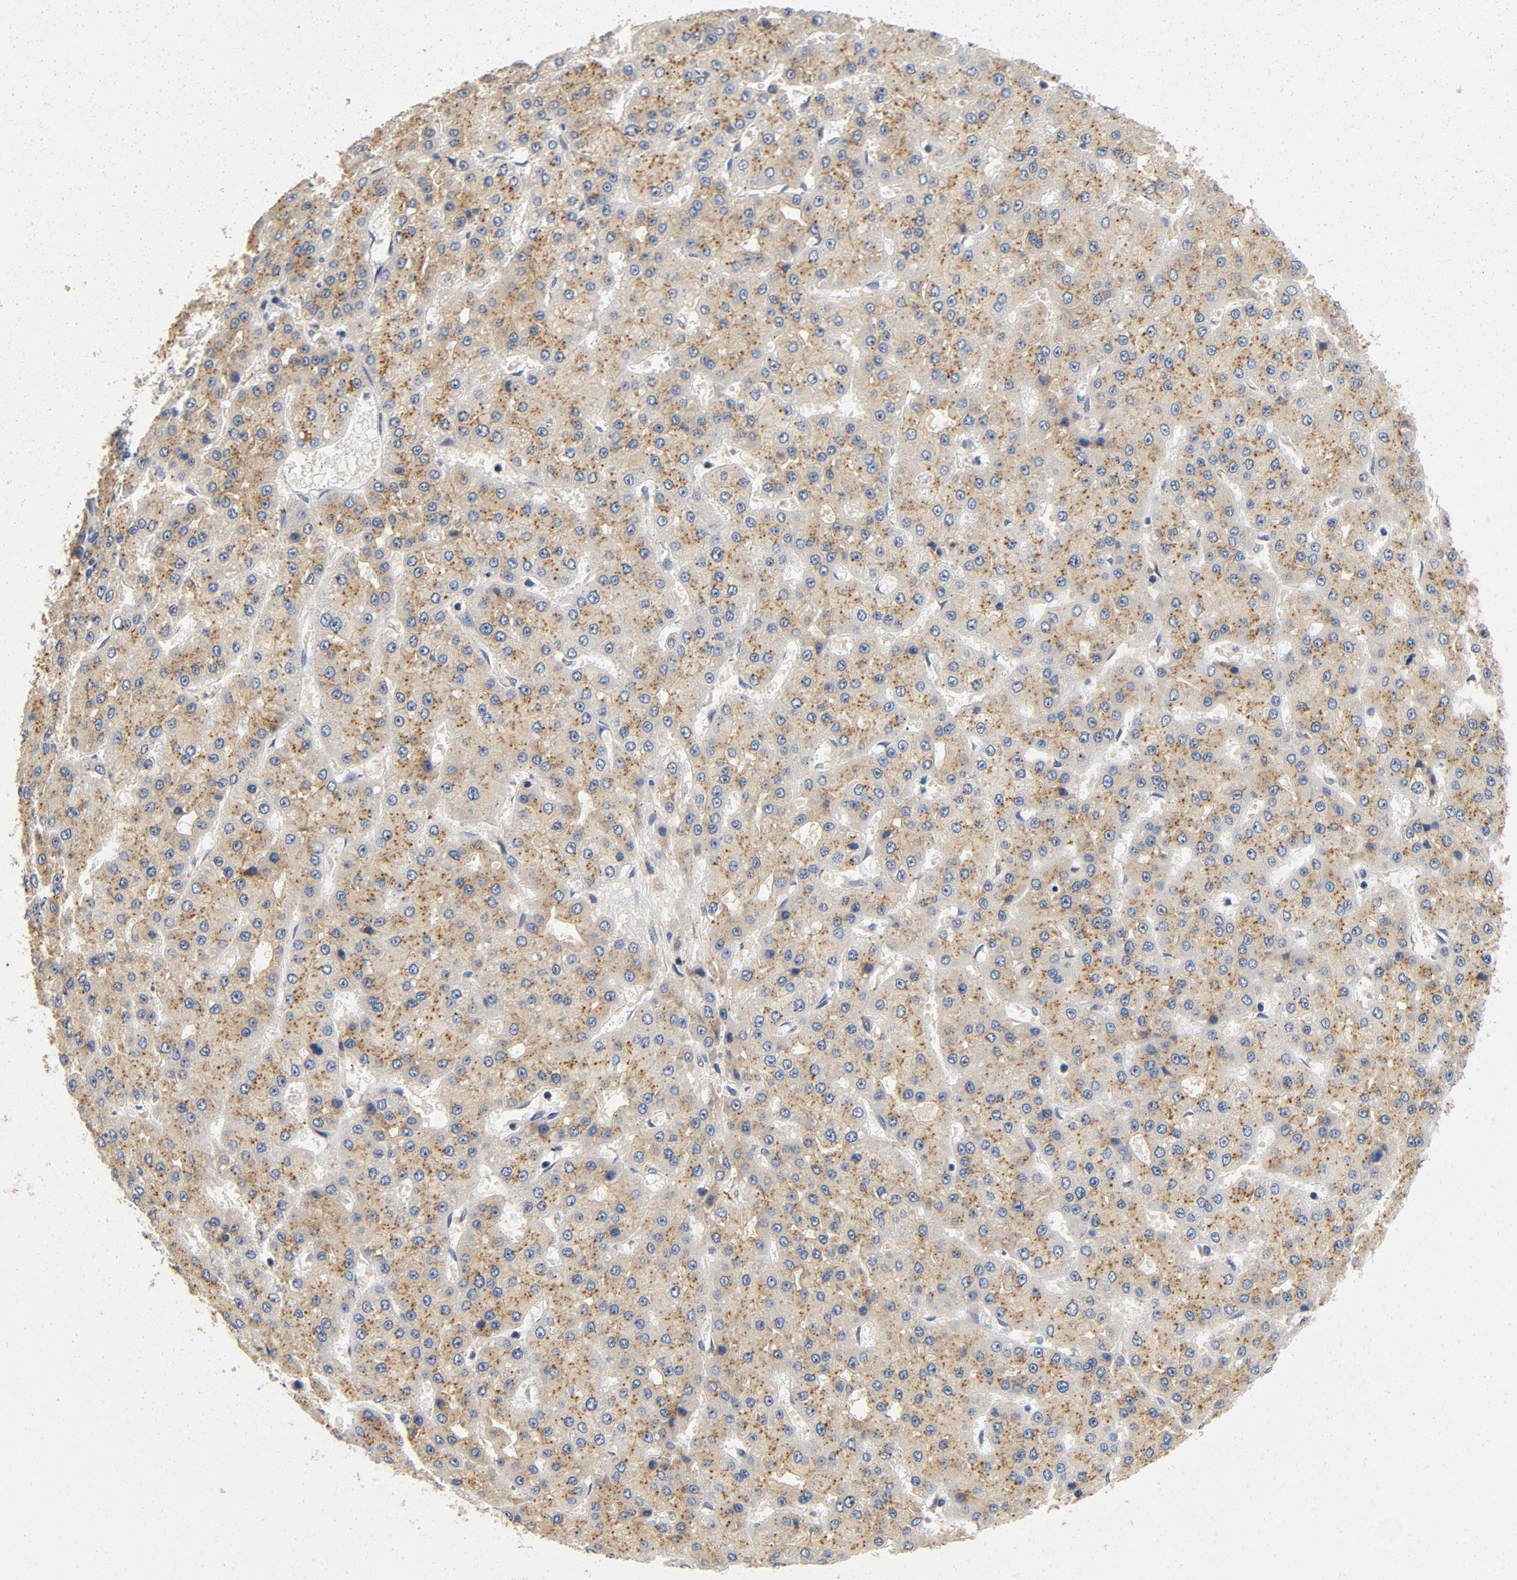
{"staining": {"intensity": "weak", "quantity": ">75%", "location": "cytoplasmic/membranous"}, "tissue": "liver cancer", "cell_type": "Tumor cells", "image_type": "cancer", "snomed": [{"axis": "morphology", "description": "Carcinoma, Hepatocellular, NOS"}, {"axis": "topography", "description": "Liver"}], "caption": "Immunohistochemical staining of liver hepatocellular carcinoma shows weak cytoplasmic/membranous protein positivity in approximately >75% of tumor cells.", "gene": "LMAN2", "patient": {"sex": "male", "age": 47}}